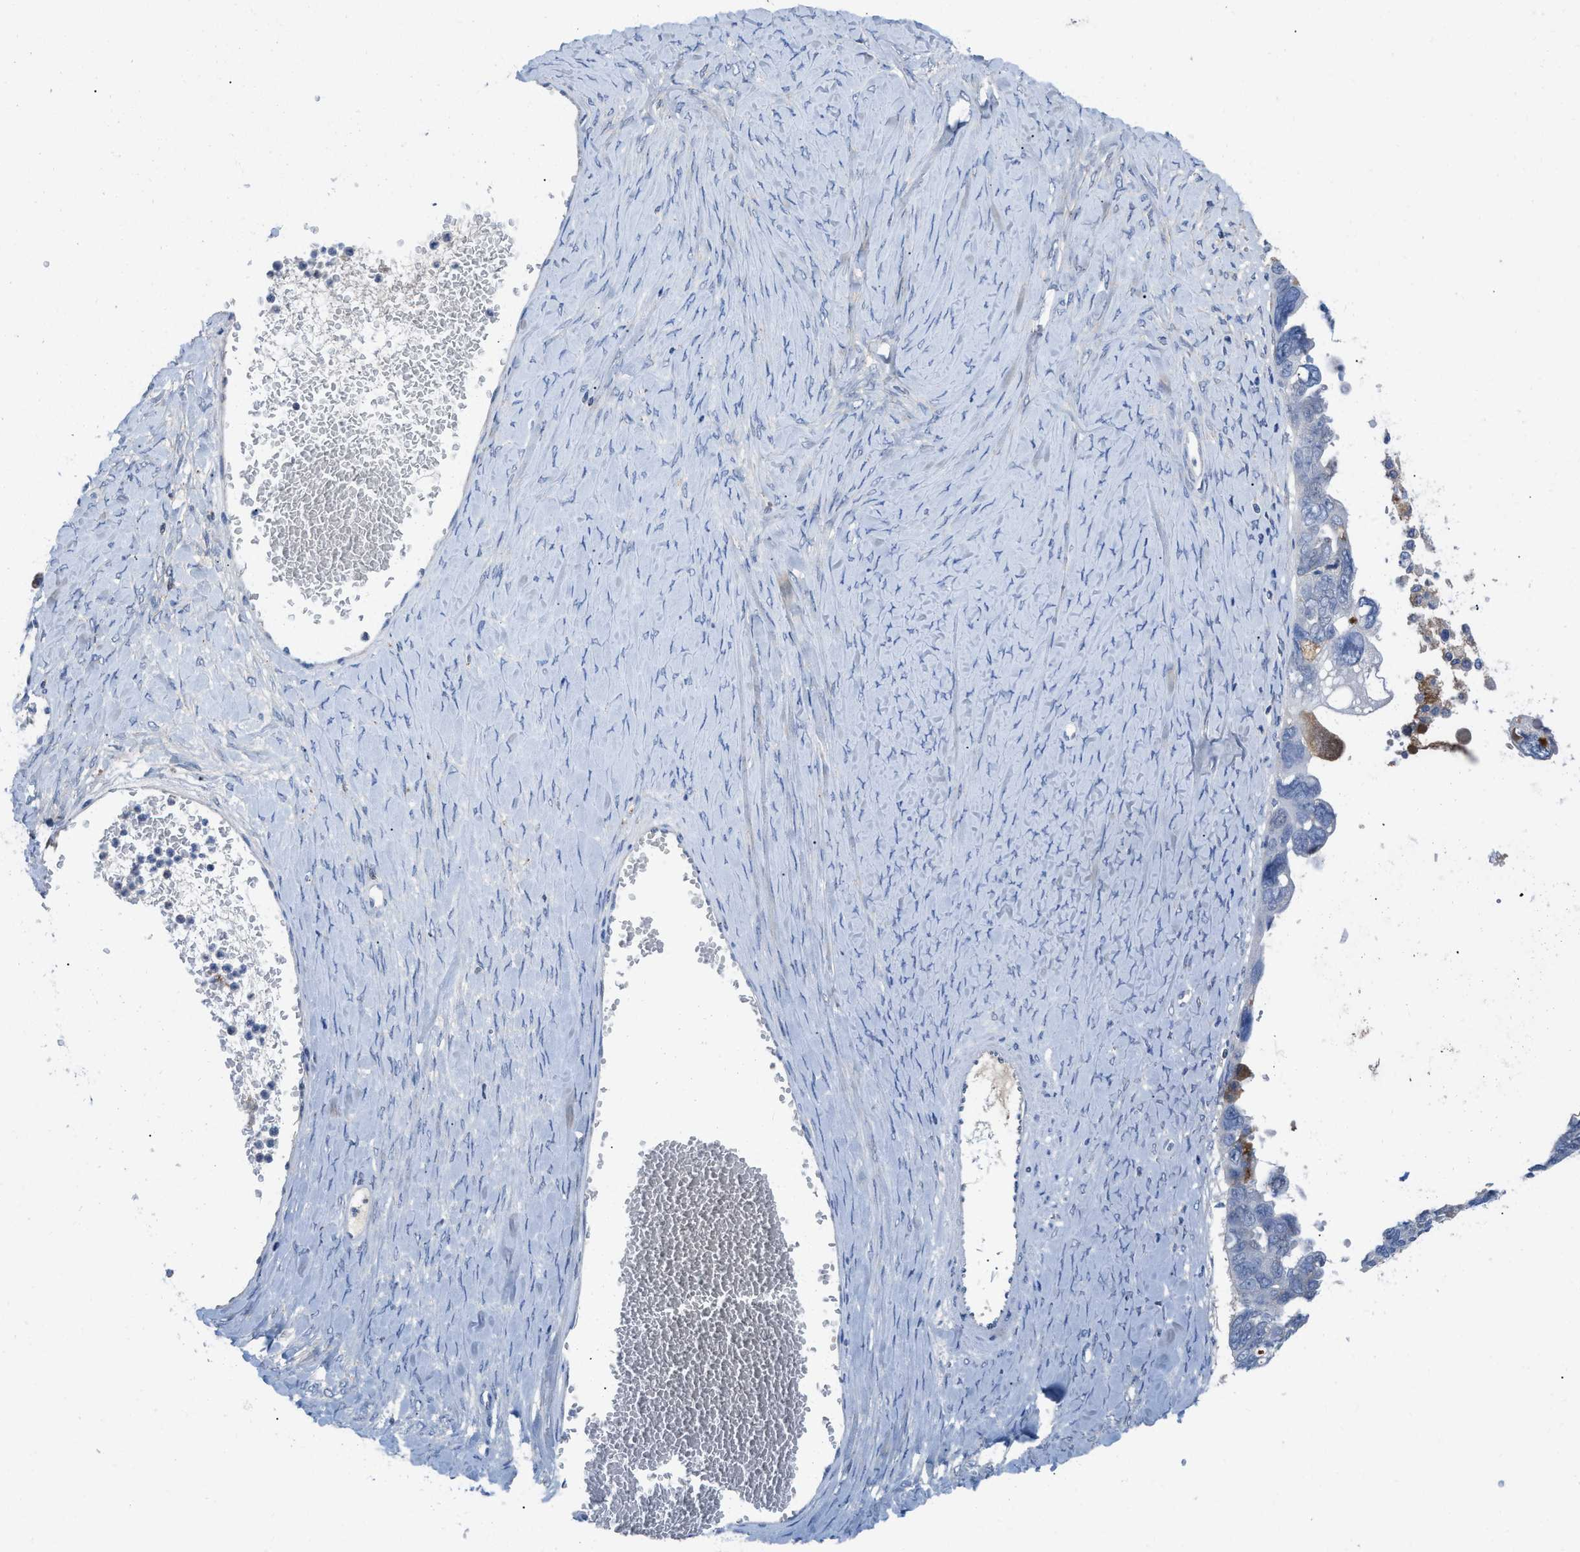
{"staining": {"intensity": "negative", "quantity": "none", "location": "none"}, "tissue": "ovarian cancer", "cell_type": "Tumor cells", "image_type": "cancer", "snomed": [{"axis": "morphology", "description": "Cystadenocarcinoma, serous, NOS"}, {"axis": "topography", "description": "Ovary"}], "caption": "The immunohistochemistry image has no significant positivity in tumor cells of ovarian cancer (serous cystadenocarcinoma) tissue.", "gene": "HPX", "patient": {"sex": "female", "age": 79}}